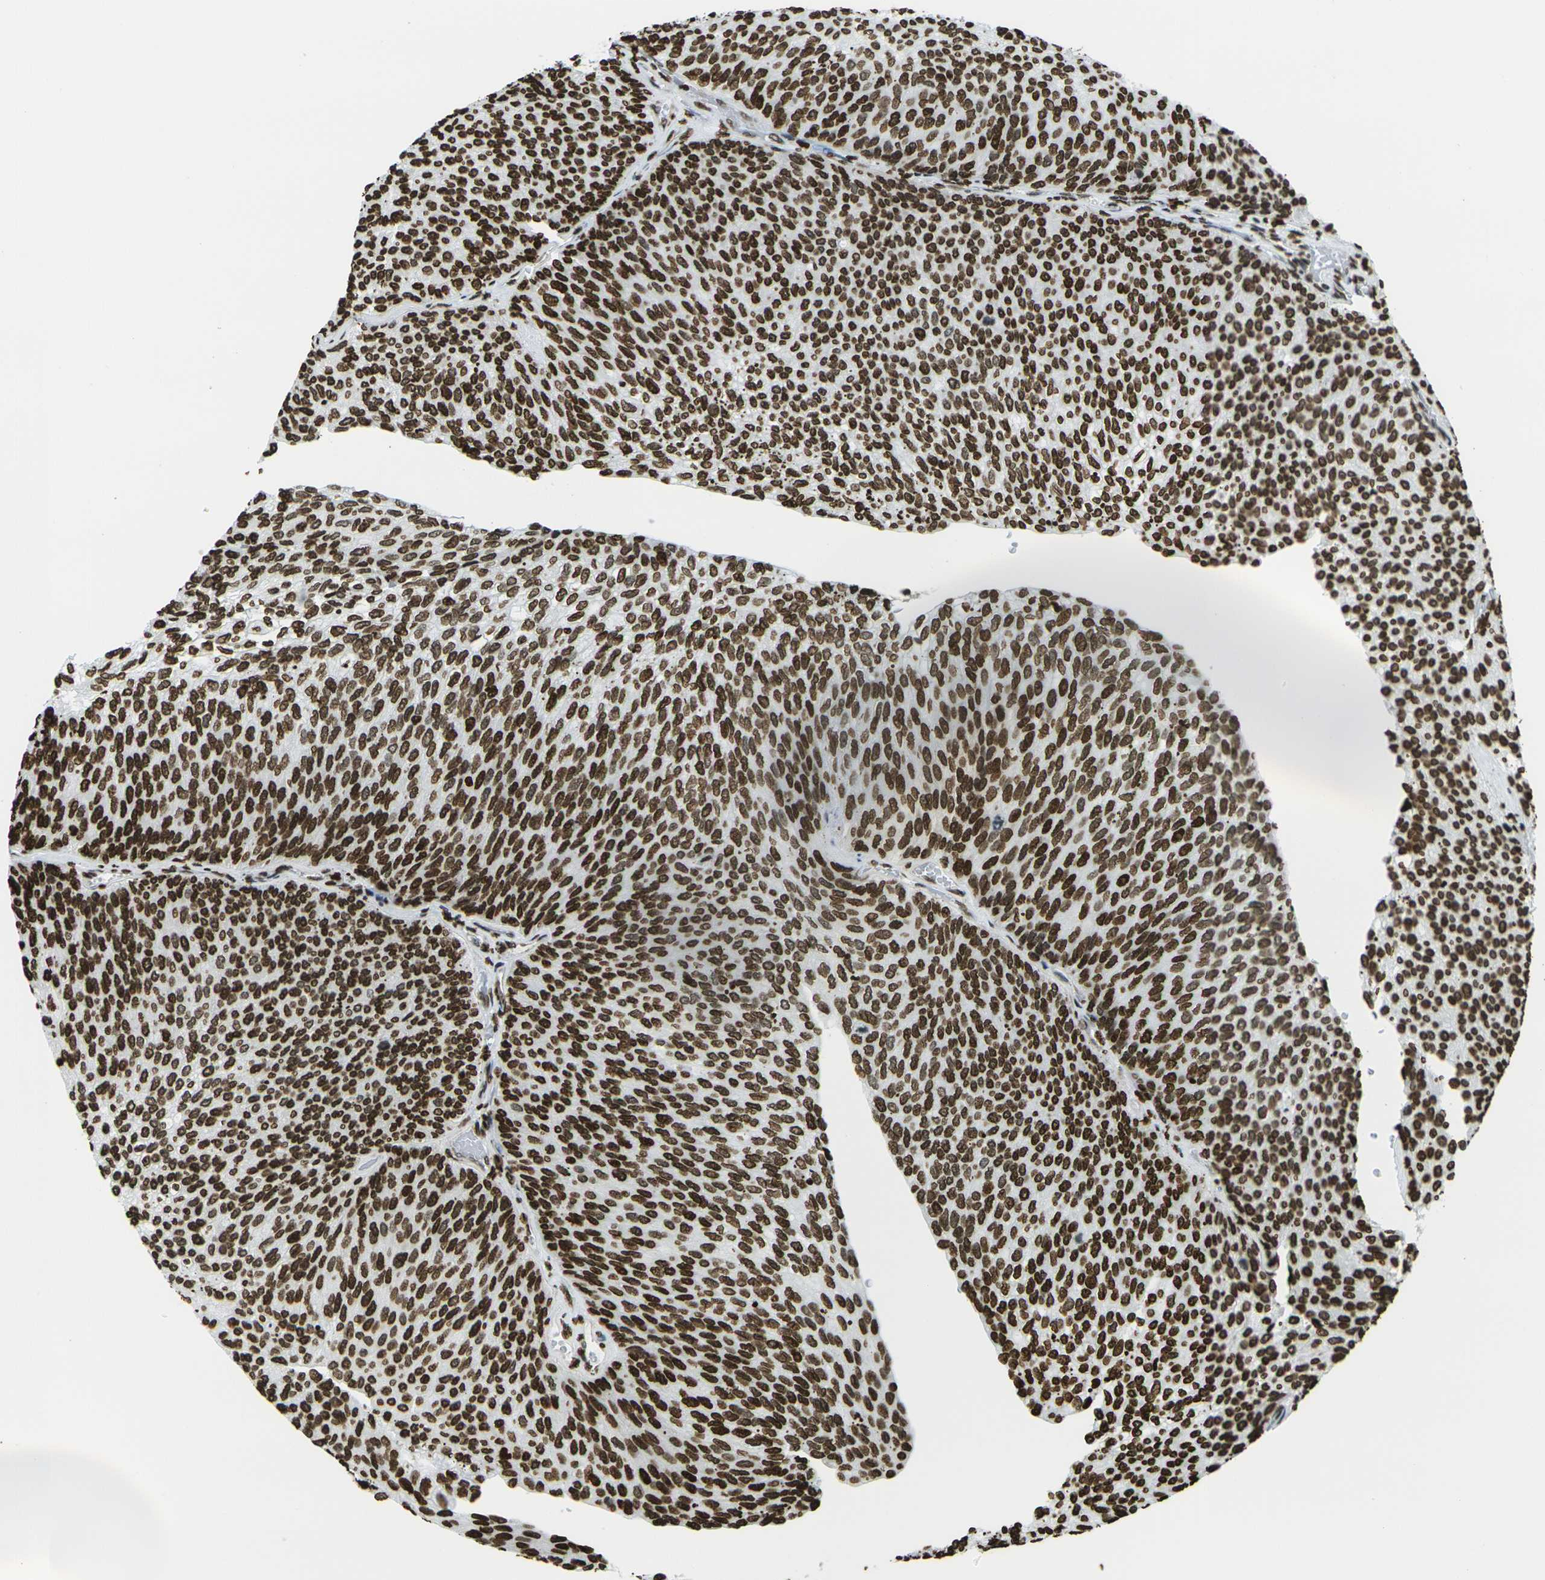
{"staining": {"intensity": "strong", "quantity": ">75%", "location": "nuclear"}, "tissue": "urothelial cancer", "cell_type": "Tumor cells", "image_type": "cancer", "snomed": [{"axis": "morphology", "description": "Urothelial carcinoma, Low grade"}, {"axis": "topography", "description": "Urinary bladder"}], "caption": "This is an image of IHC staining of urothelial carcinoma (low-grade), which shows strong staining in the nuclear of tumor cells.", "gene": "H1-2", "patient": {"sex": "female", "age": 79}}